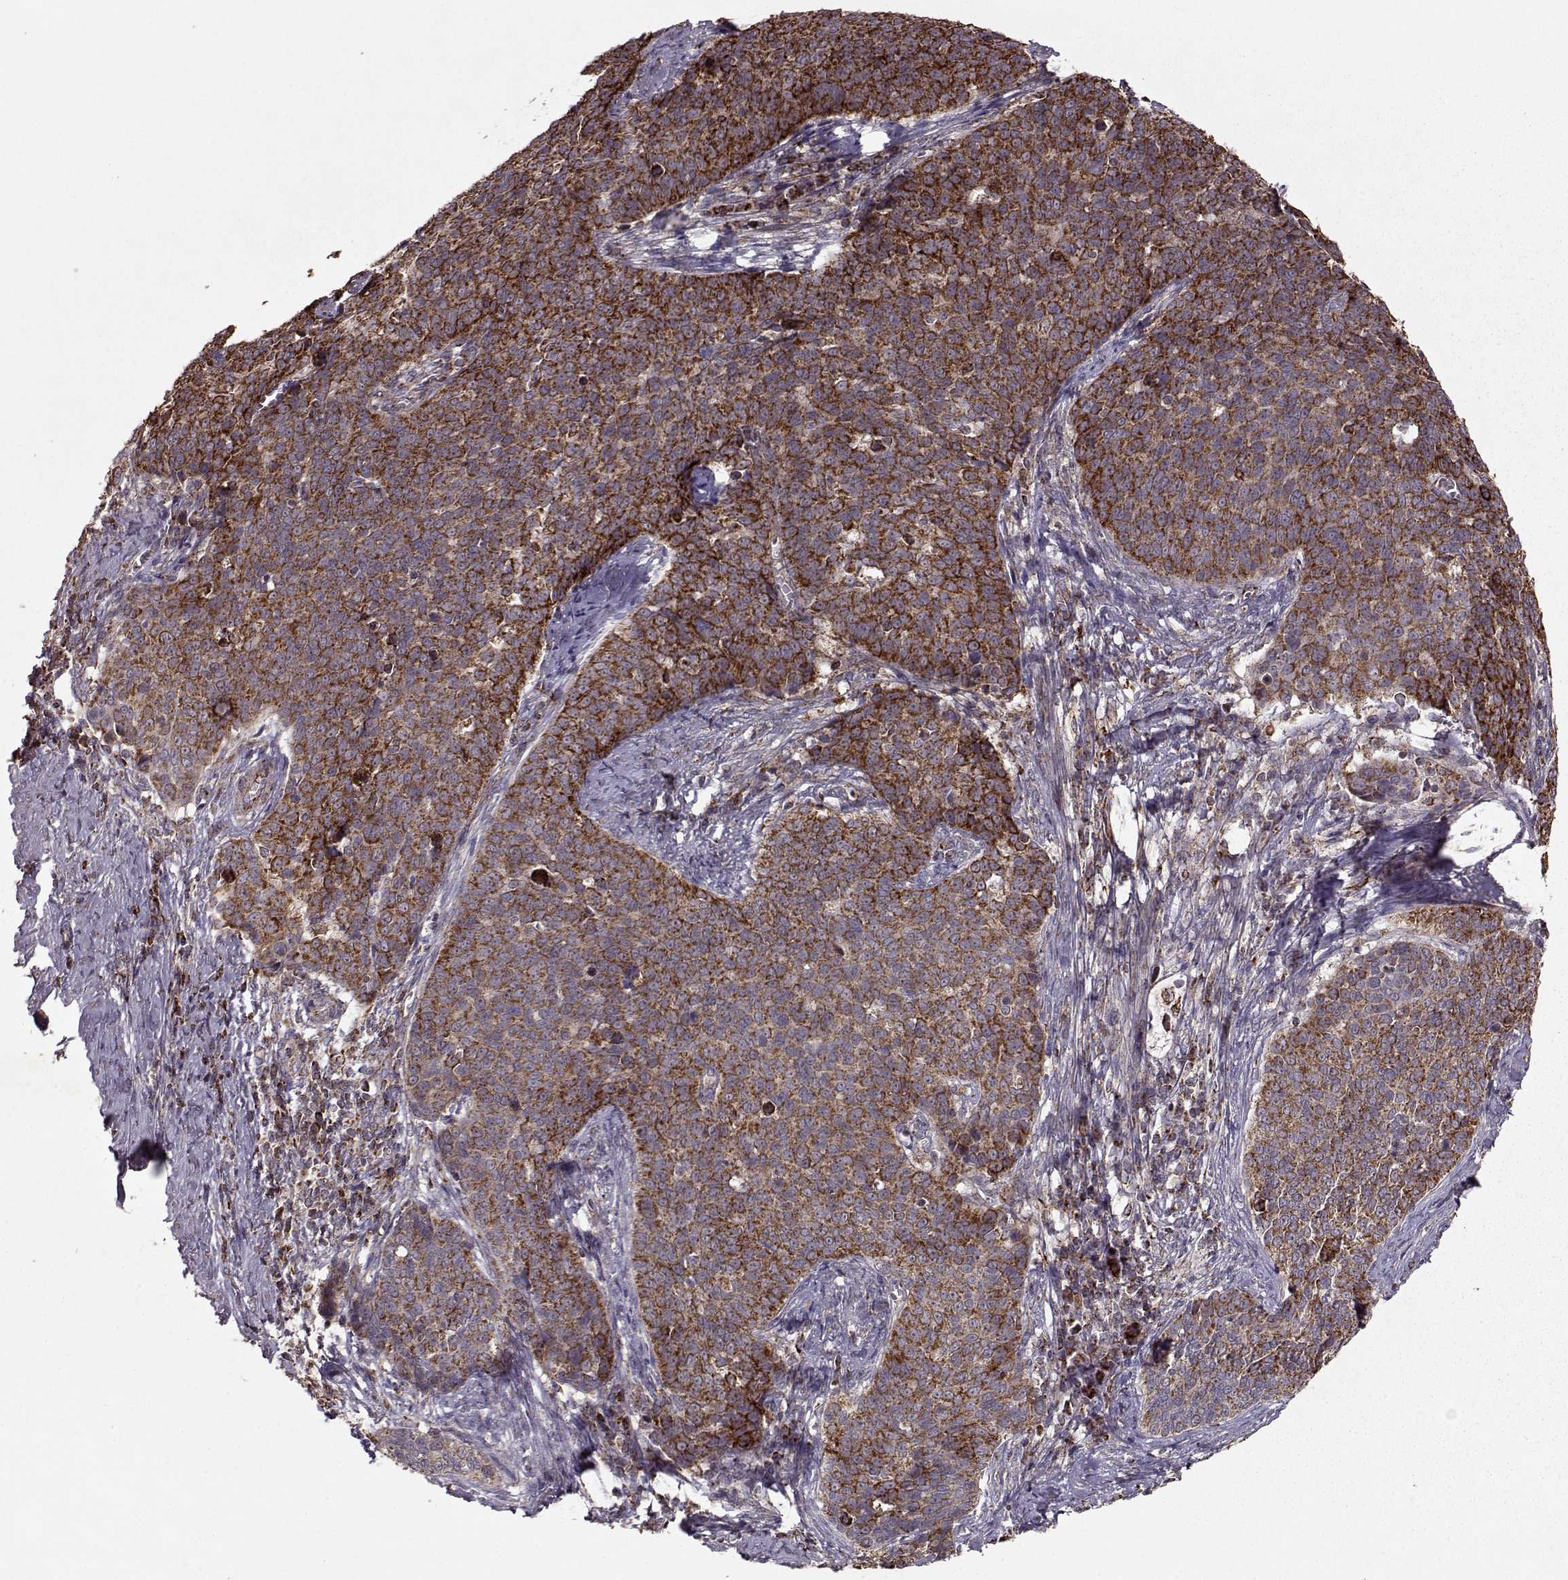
{"staining": {"intensity": "strong", "quantity": ">75%", "location": "cytoplasmic/membranous"}, "tissue": "cervical cancer", "cell_type": "Tumor cells", "image_type": "cancer", "snomed": [{"axis": "morphology", "description": "Squamous cell carcinoma, NOS"}, {"axis": "topography", "description": "Cervix"}], "caption": "A histopathology image showing strong cytoplasmic/membranous expression in about >75% of tumor cells in cervical squamous cell carcinoma, as visualized by brown immunohistochemical staining.", "gene": "CMTM3", "patient": {"sex": "female", "age": 39}}